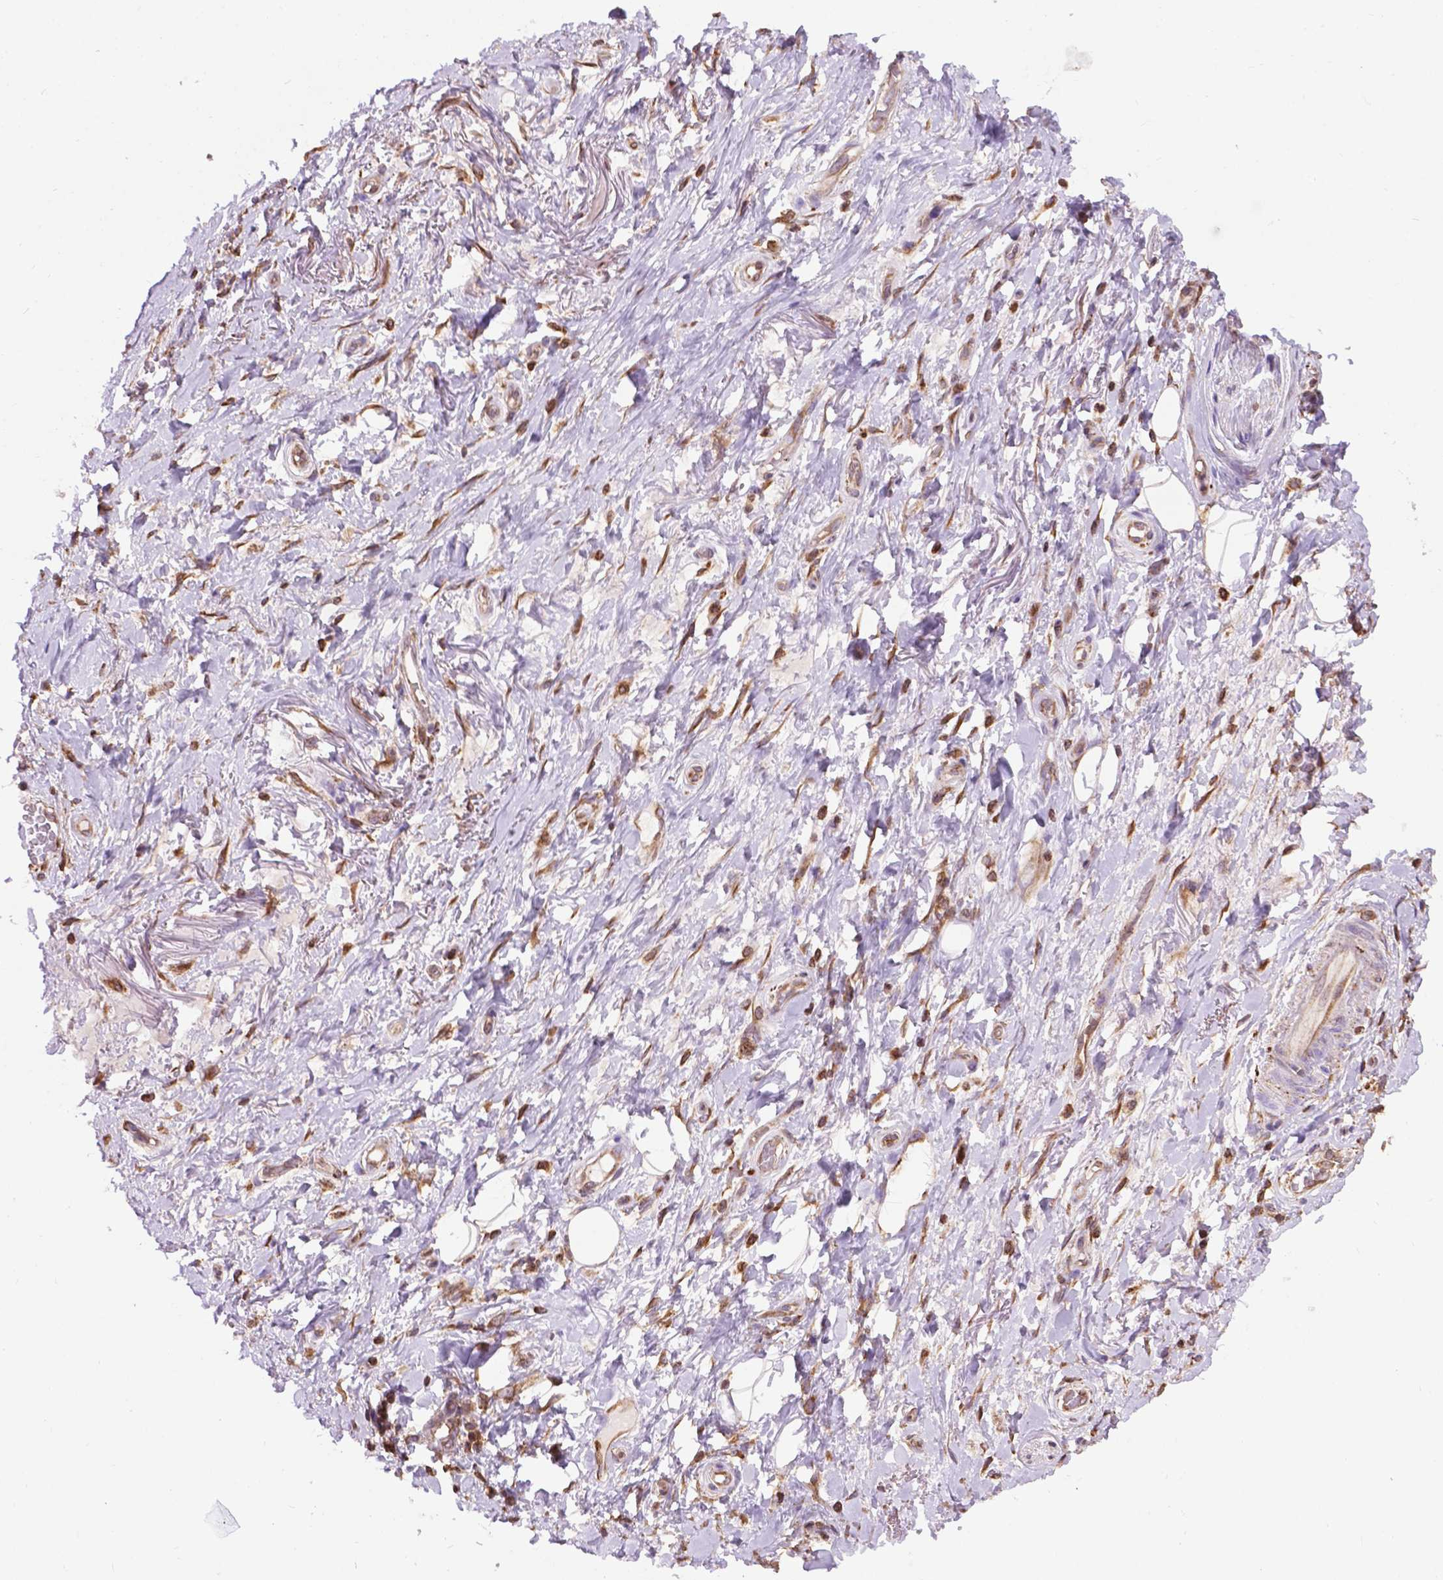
{"staining": {"intensity": "negative", "quantity": "none", "location": "none"}, "tissue": "adipose tissue", "cell_type": "Adipocytes", "image_type": "normal", "snomed": [{"axis": "morphology", "description": "Normal tissue, NOS"}, {"axis": "topography", "description": "Anal"}, {"axis": "topography", "description": "Peripheral nerve tissue"}], "caption": "Human adipose tissue stained for a protein using IHC displays no expression in adipocytes.", "gene": "GANAB", "patient": {"sex": "male", "age": 53}}